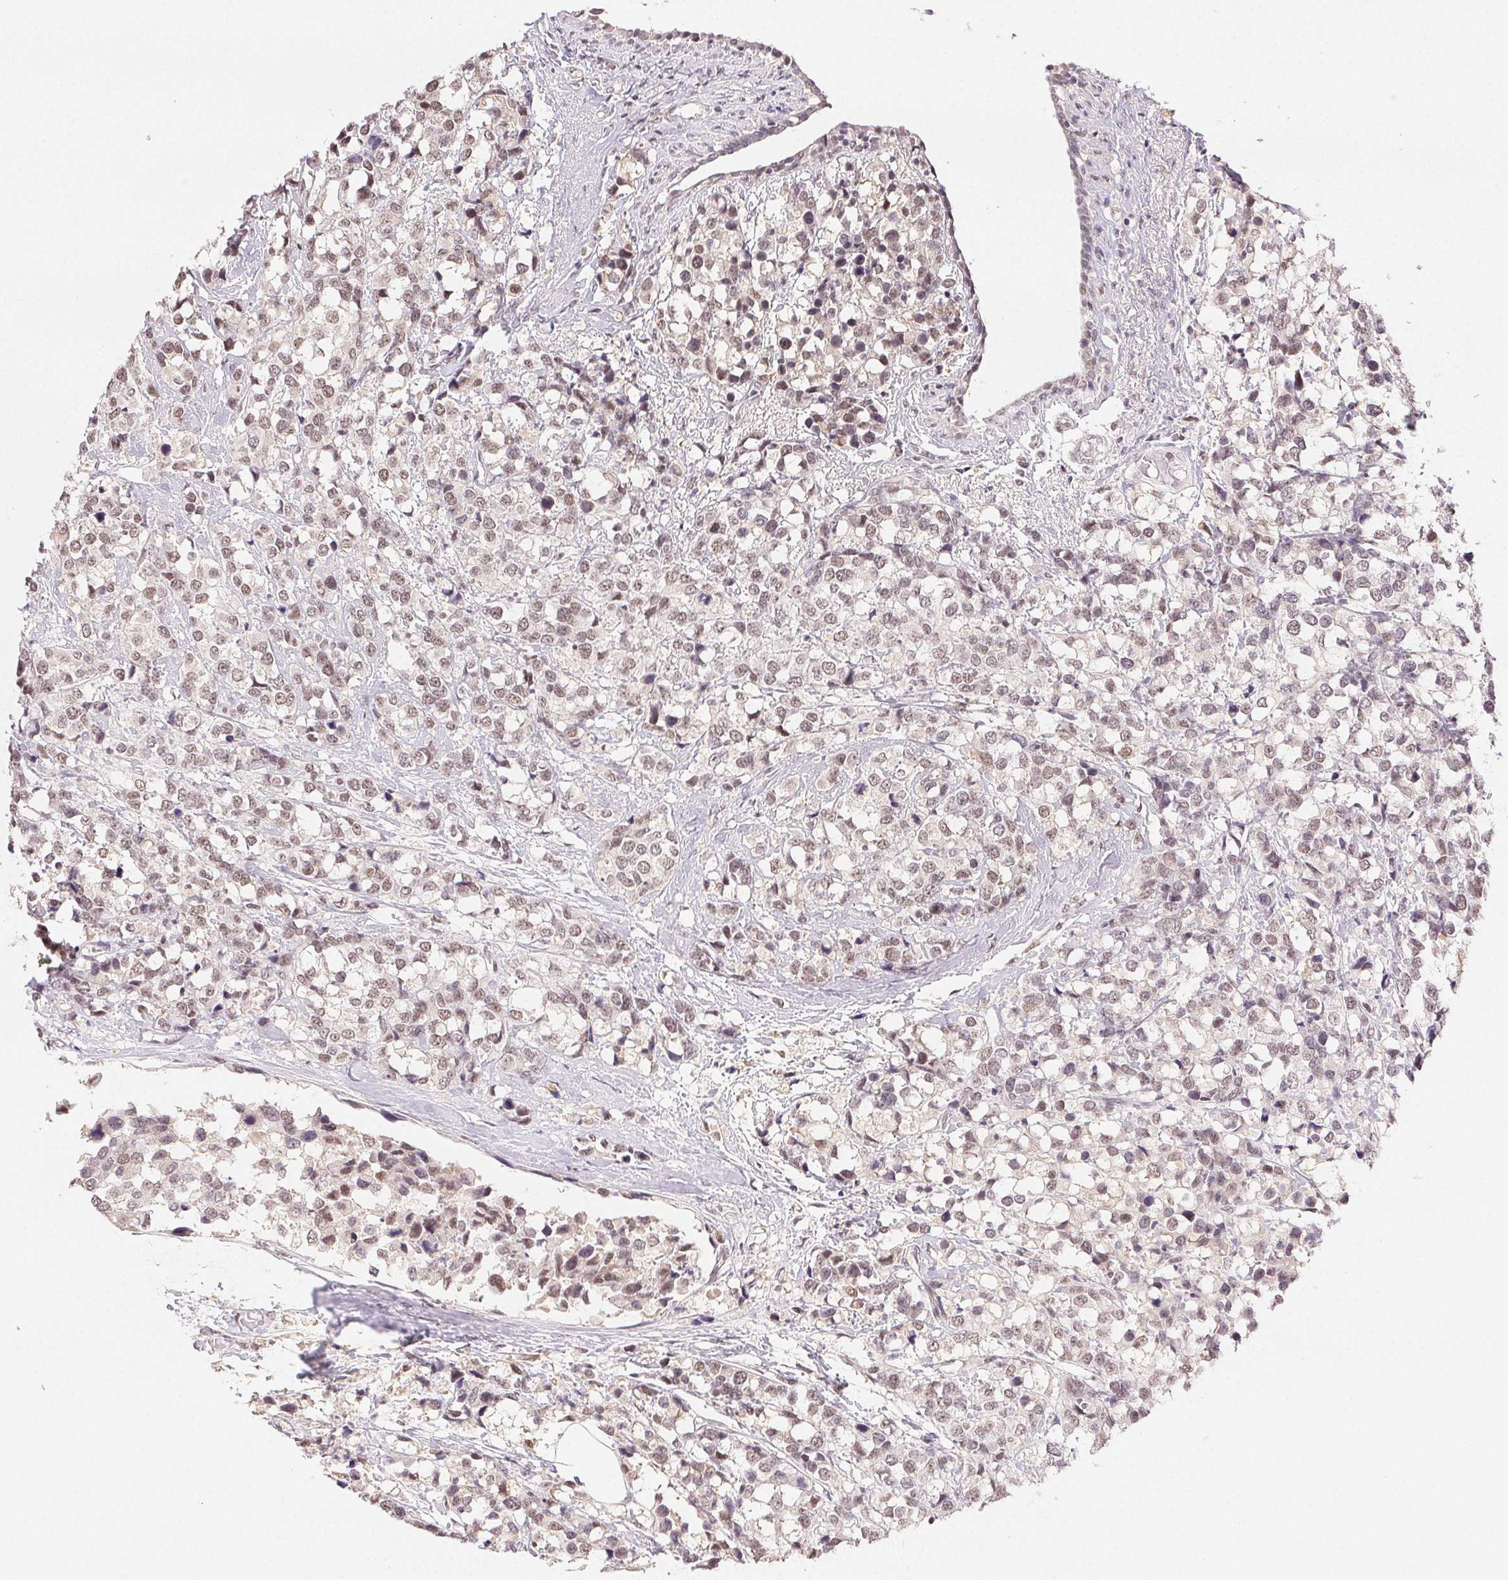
{"staining": {"intensity": "moderate", "quantity": "25%-75%", "location": "nuclear"}, "tissue": "breast cancer", "cell_type": "Tumor cells", "image_type": "cancer", "snomed": [{"axis": "morphology", "description": "Lobular carcinoma"}, {"axis": "topography", "description": "Breast"}], "caption": "Breast cancer stained with immunohistochemistry (IHC) displays moderate nuclear staining in about 25%-75% of tumor cells.", "gene": "PRPF18", "patient": {"sex": "female", "age": 59}}